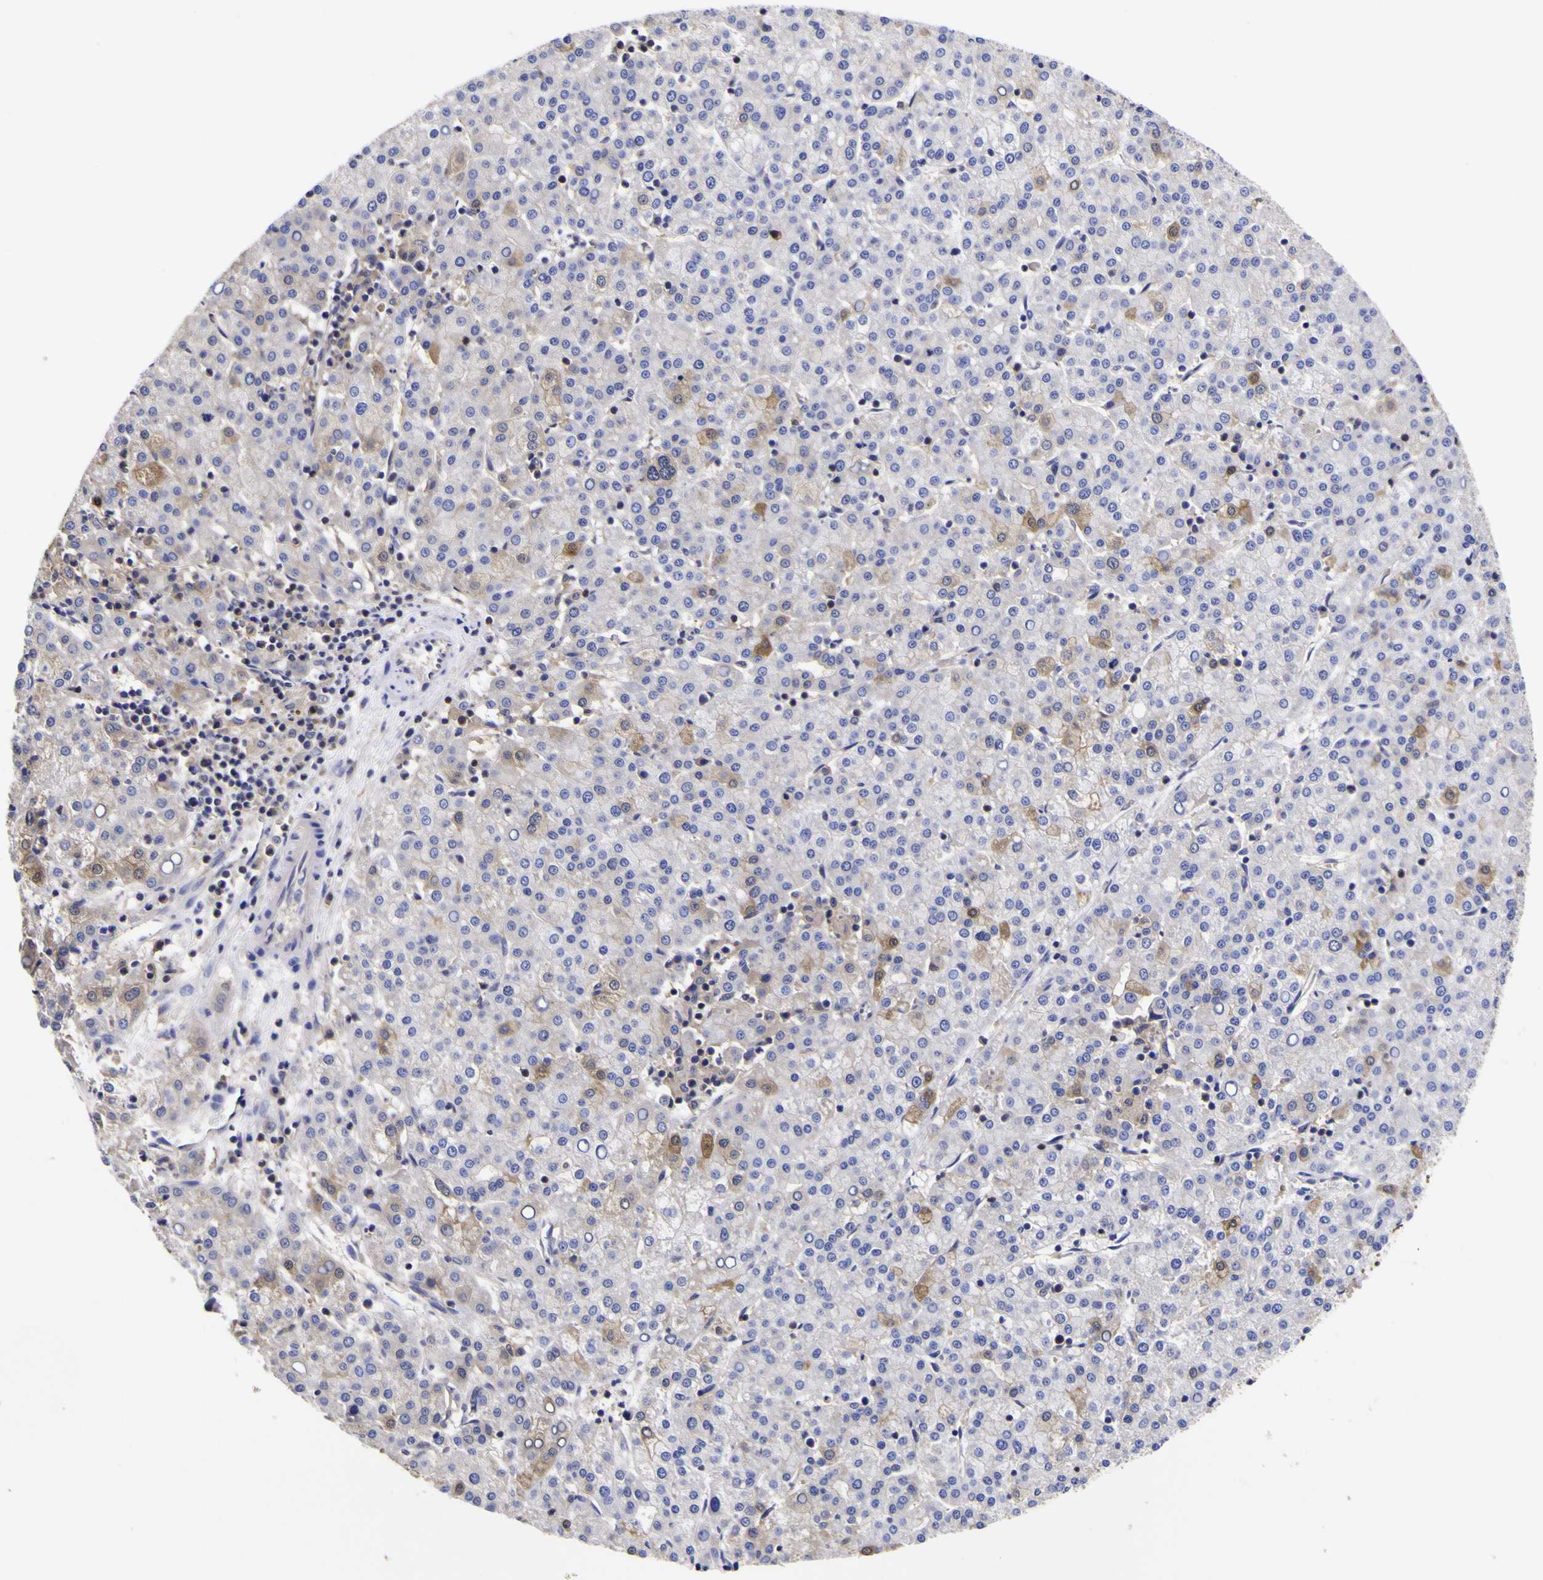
{"staining": {"intensity": "negative", "quantity": "none", "location": "none"}, "tissue": "liver cancer", "cell_type": "Tumor cells", "image_type": "cancer", "snomed": [{"axis": "morphology", "description": "Carcinoma, Hepatocellular, NOS"}, {"axis": "topography", "description": "Liver"}], "caption": "Tumor cells show no significant positivity in liver cancer.", "gene": "MAPK14", "patient": {"sex": "female", "age": 58}}